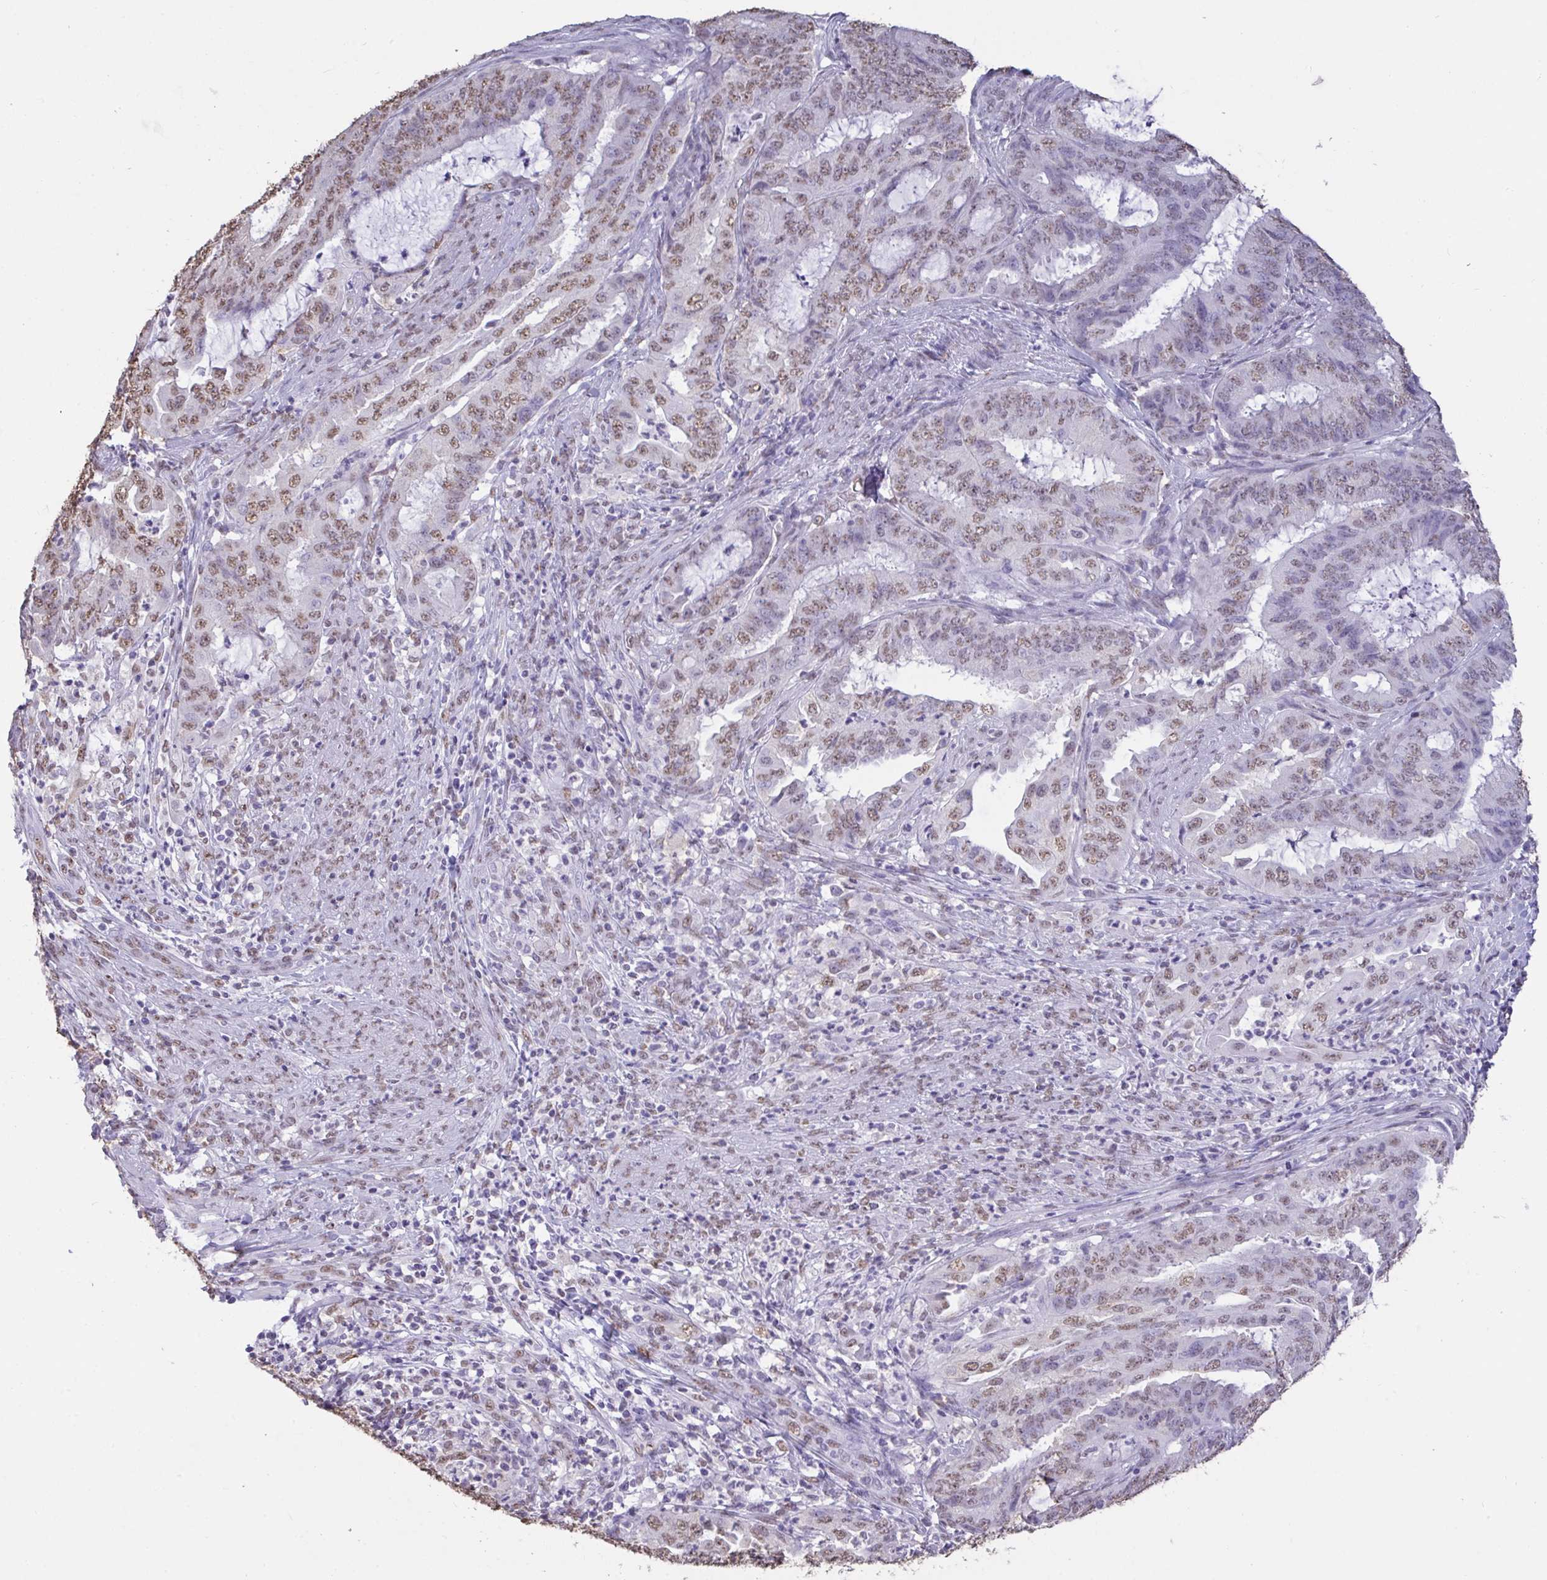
{"staining": {"intensity": "weak", "quantity": "25%-75%", "location": "nuclear"}, "tissue": "endometrial cancer", "cell_type": "Tumor cells", "image_type": "cancer", "snomed": [{"axis": "morphology", "description": "Adenocarcinoma, NOS"}, {"axis": "topography", "description": "Endometrium"}], "caption": "Immunohistochemical staining of endometrial cancer (adenocarcinoma) shows weak nuclear protein staining in approximately 25%-75% of tumor cells. The staining was performed using DAB (3,3'-diaminobenzidine), with brown indicating positive protein expression. Nuclei are stained blue with hematoxylin.", "gene": "SEMA6B", "patient": {"sex": "female", "age": 51}}